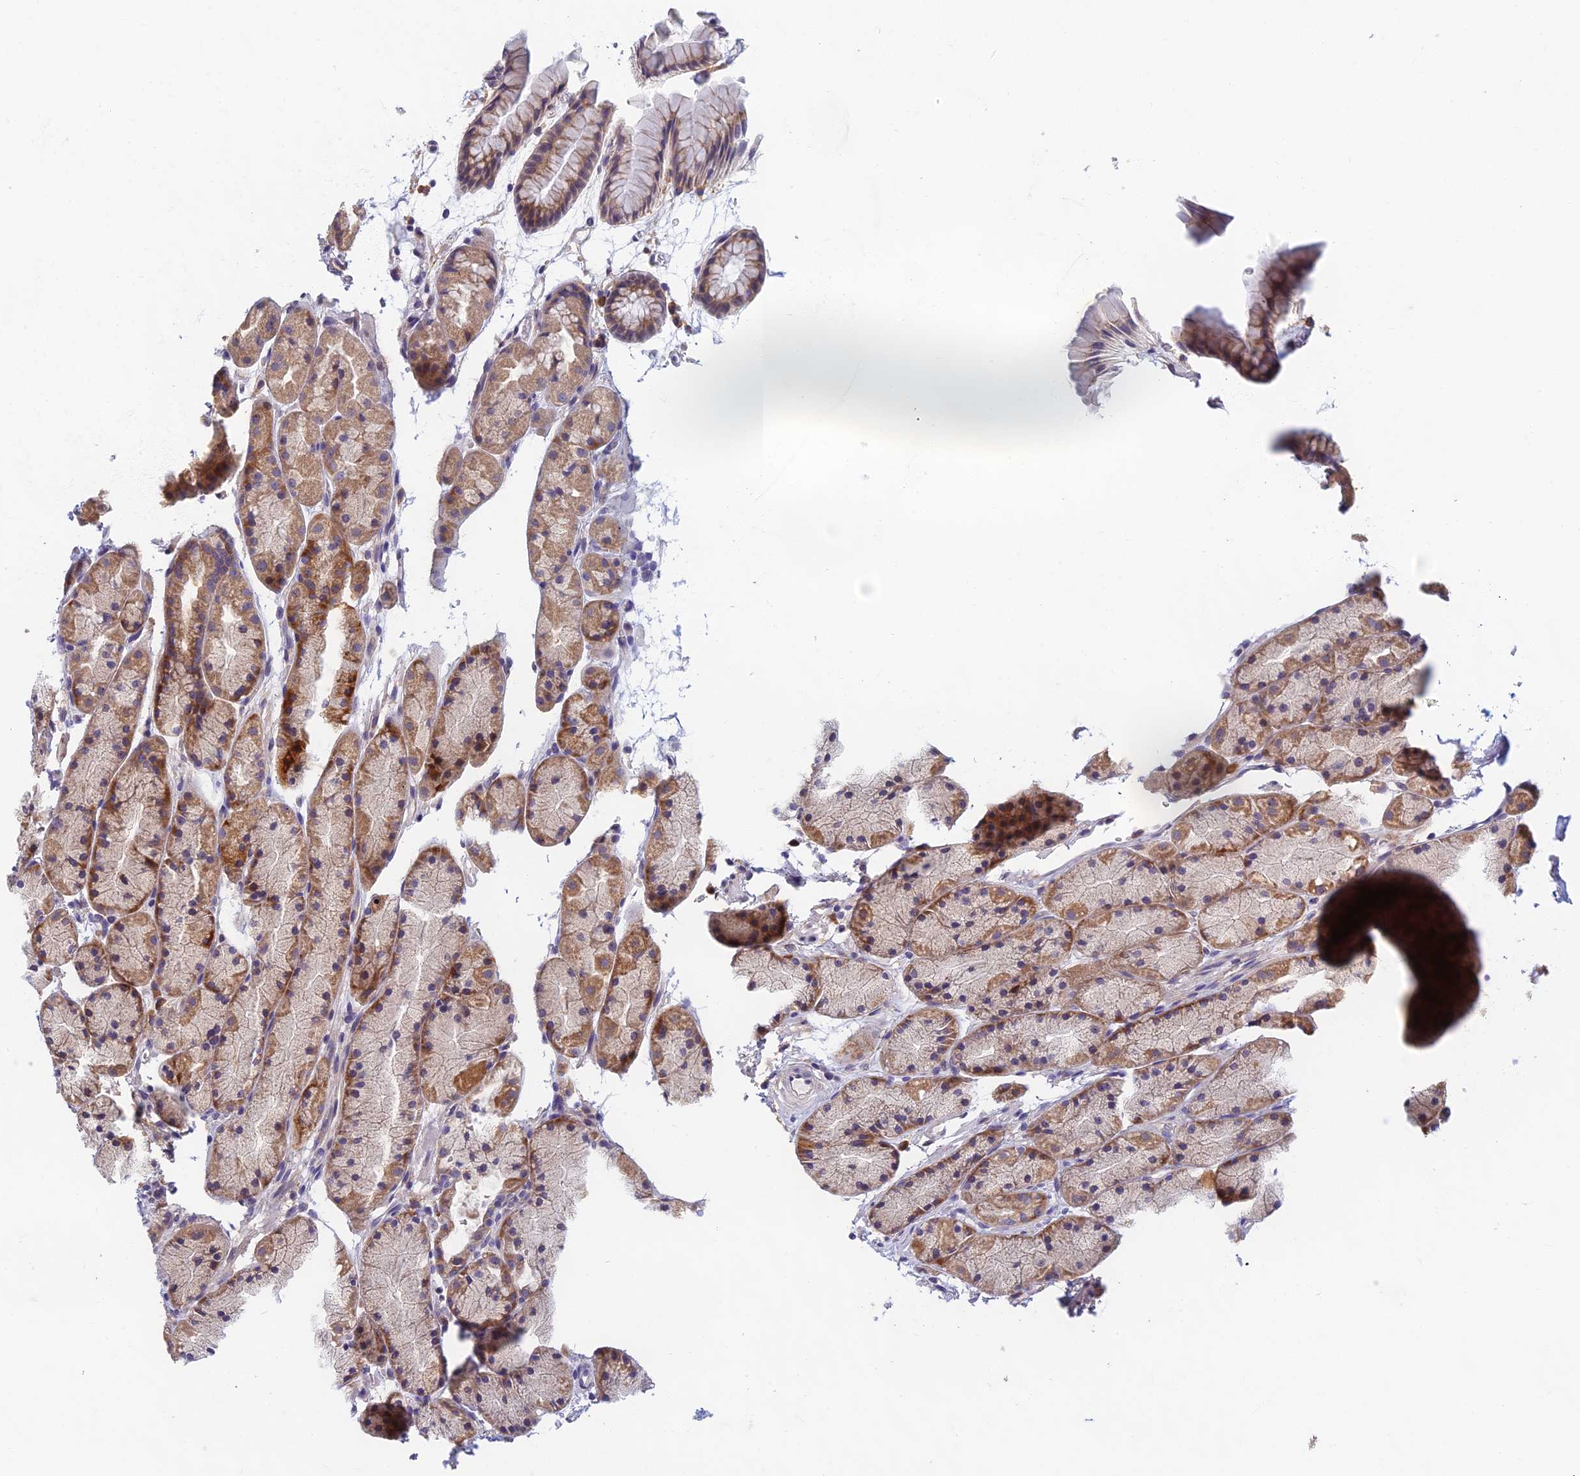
{"staining": {"intensity": "moderate", "quantity": "25%-75%", "location": "cytoplasmic/membranous"}, "tissue": "stomach", "cell_type": "Glandular cells", "image_type": "normal", "snomed": [{"axis": "morphology", "description": "Normal tissue, NOS"}, {"axis": "topography", "description": "Stomach, upper"}, {"axis": "topography", "description": "Stomach"}], "caption": "This is a photomicrograph of immunohistochemistry (IHC) staining of benign stomach, which shows moderate positivity in the cytoplasmic/membranous of glandular cells.", "gene": "DDX51", "patient": {"sex": "male", "age": 47}}